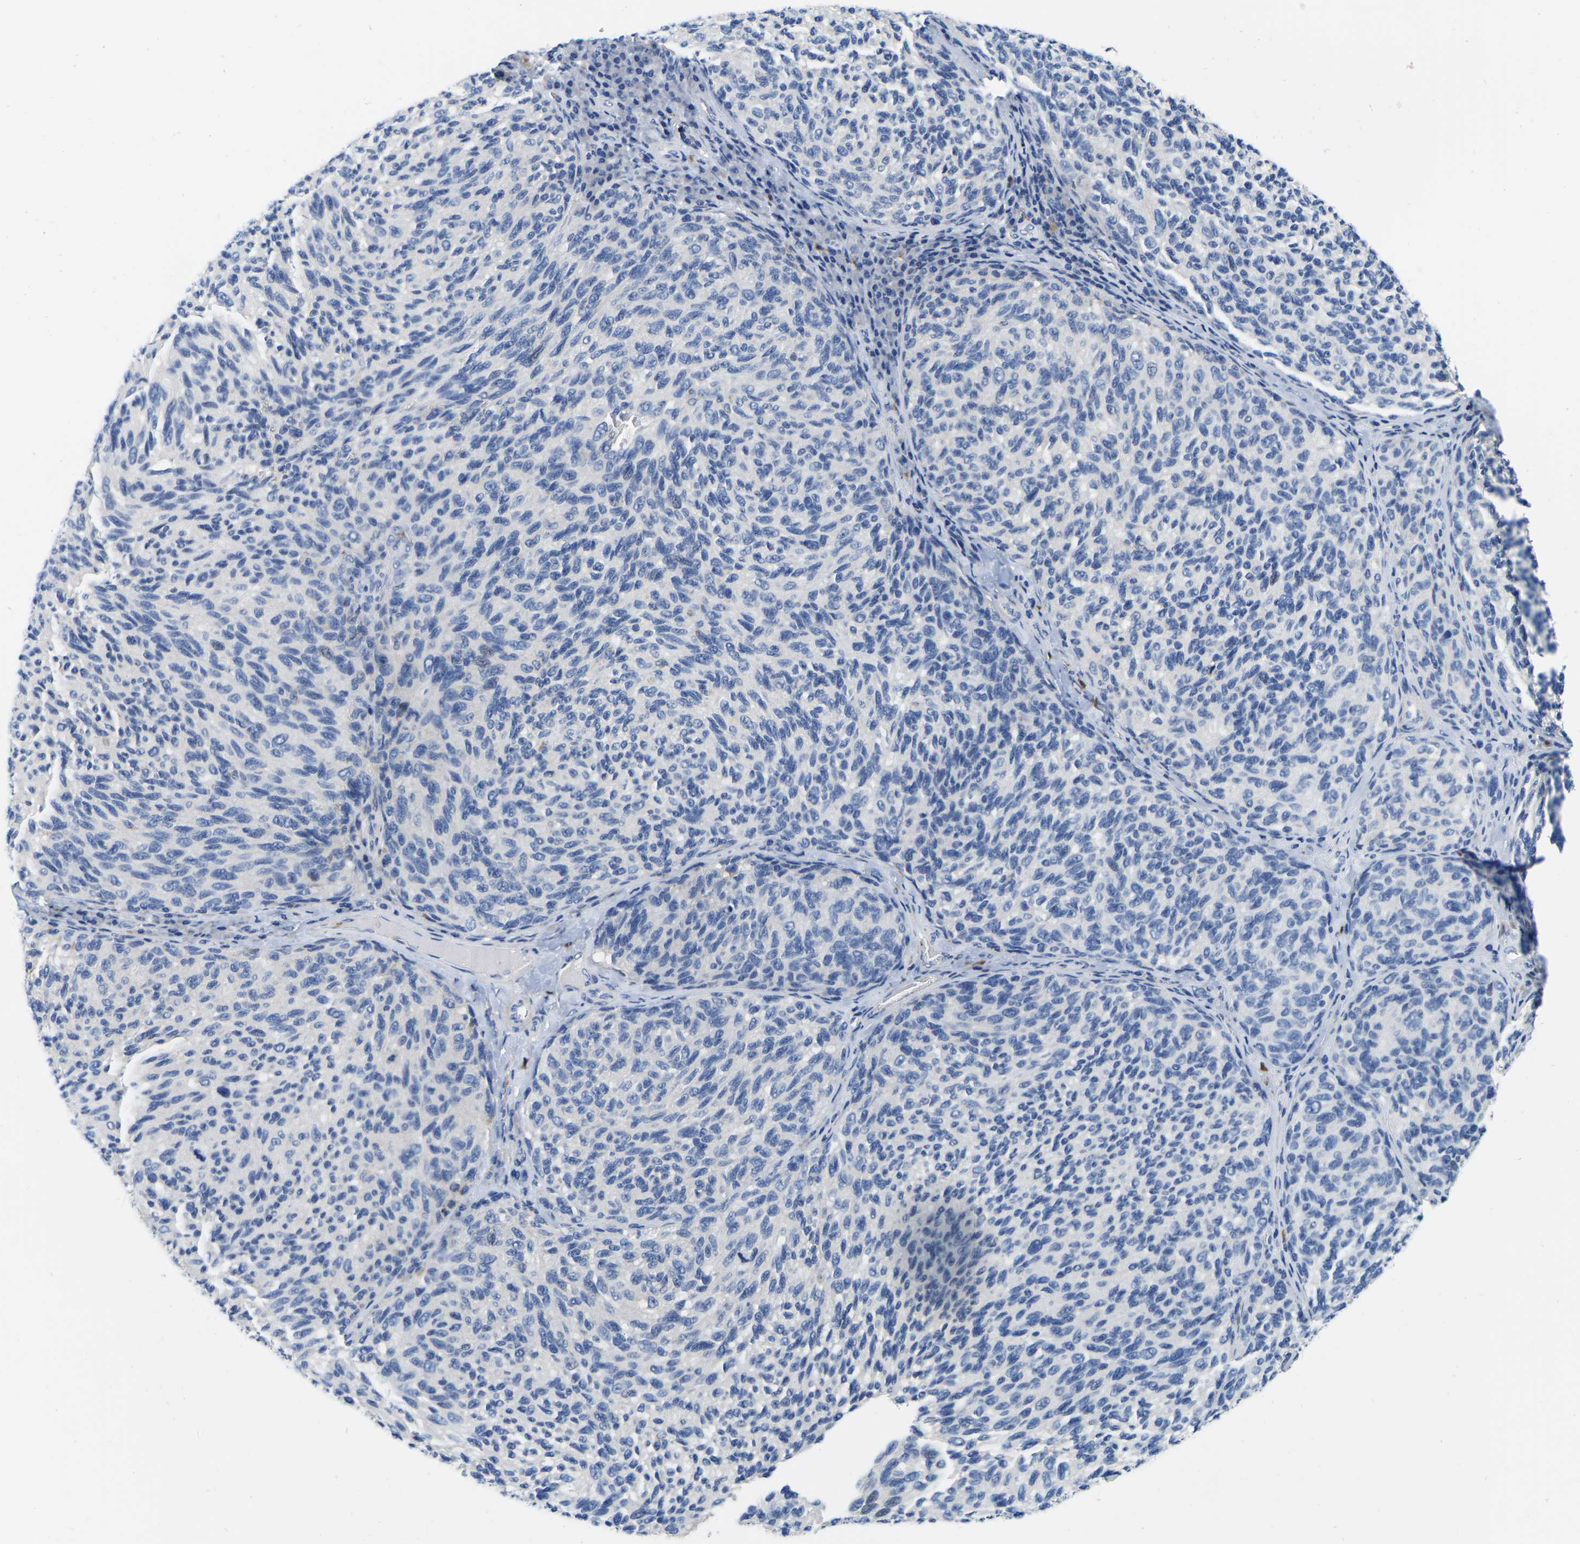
{"staining": {"intensity": "negative", "quantity": "none", "location": "none"}, "tissue": "melanoma", "cell_type": "Tumor cells", "image_type": "cancer", "snomed": [{"axis": "morphology", "description": "Malignant melanoma, NOS"}, {"axis": "topography", "description": "Skin"}], "caption": "Malignant melanoma was stained to show a protein in brown. There is no significant expression in tumor cells.", "gene": "RAB27B", "patient": {"sex": "female", "age": 73}}